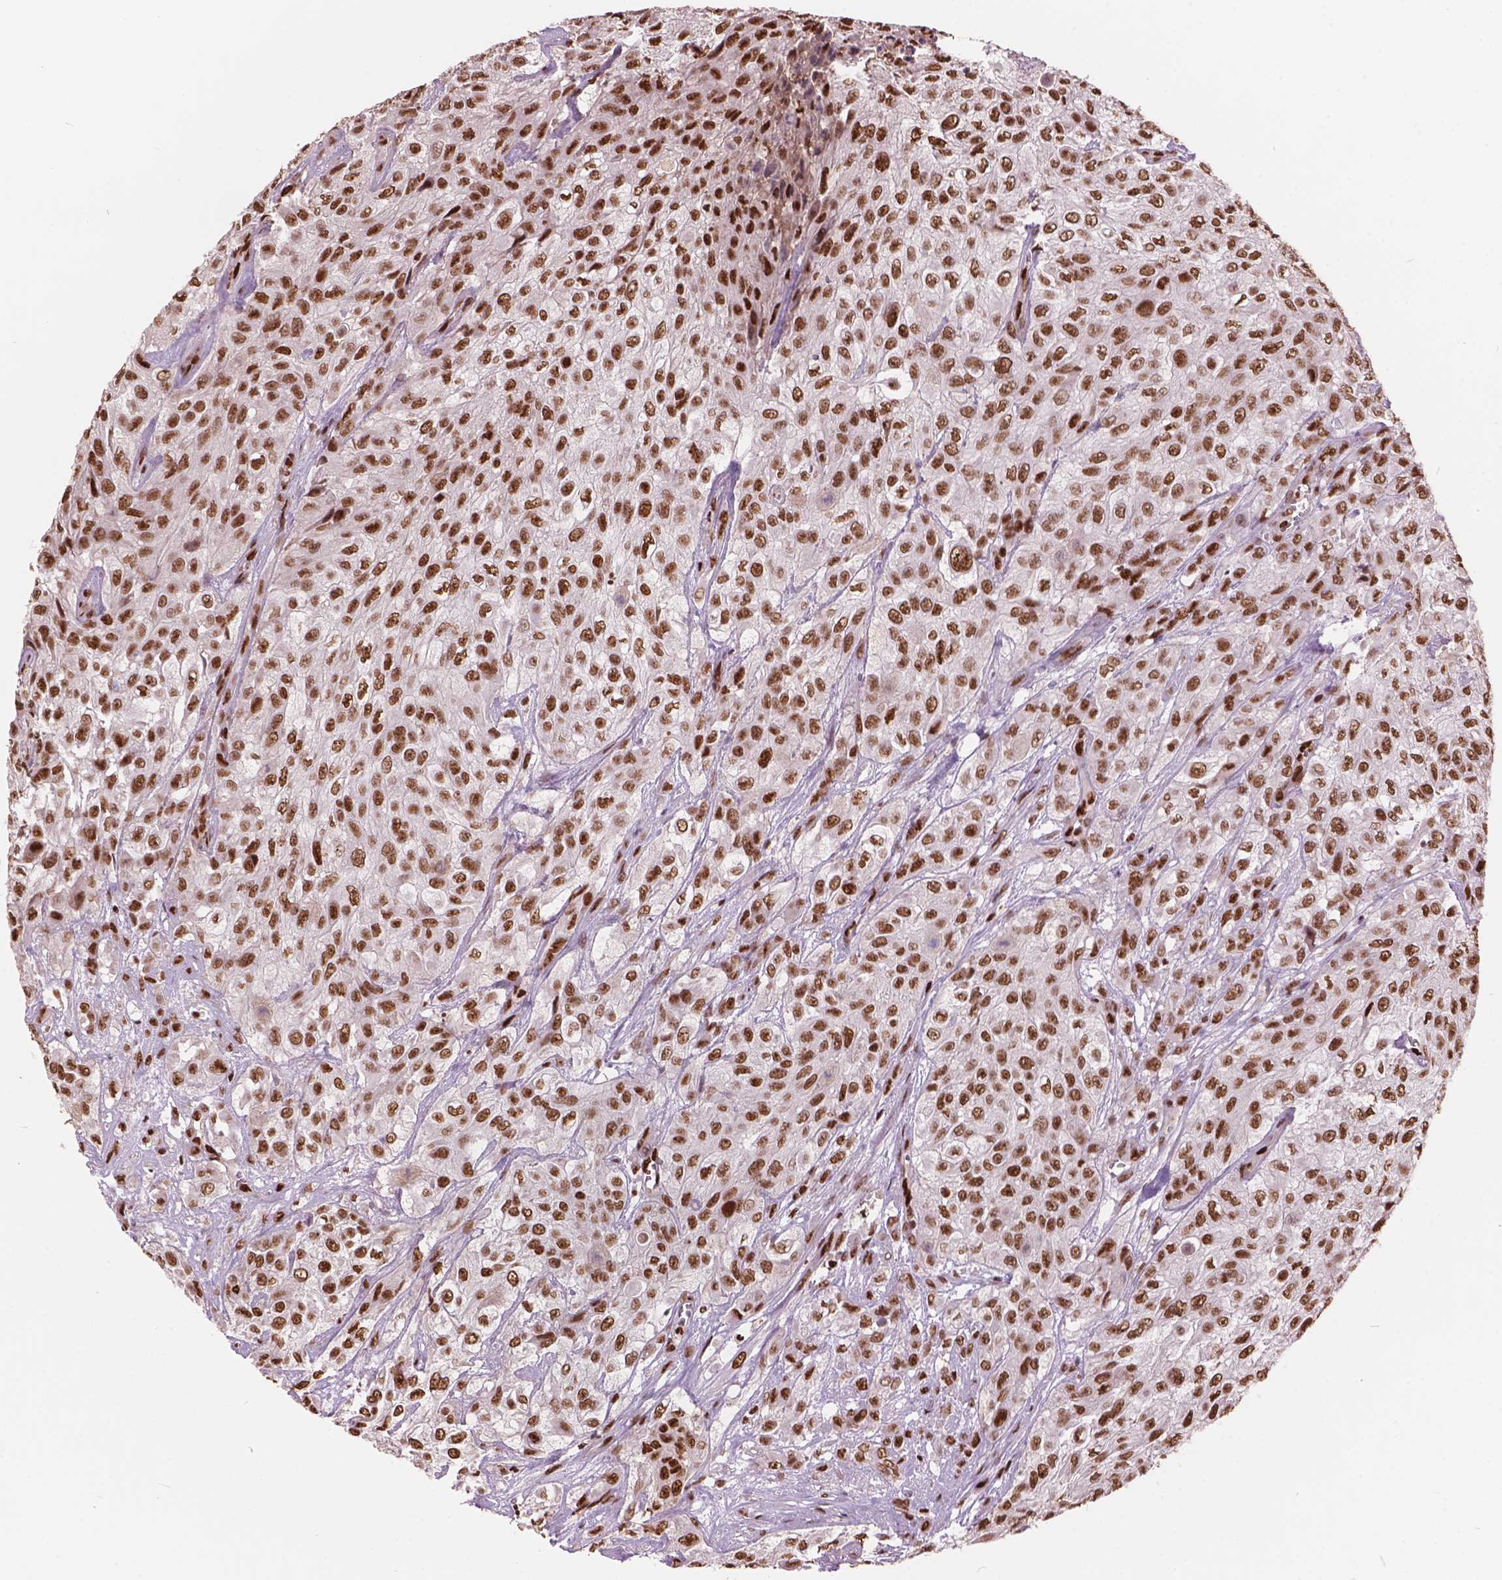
{"staining": {"intensity": "strong", "quantity": ">75%", "location": "nuclear"}, "tissue": "urothelial cancer", "cell_type": "Tumor cells", "image_type": "cancer", "snomed": [{"axis": "morphology", "description": "Urothelial carcinoma, High grade"}, {"axis": "topography", "description": "Urinary bladder"}], "caption": "Urothelial carcinoma (high-grade) was stained to show a protein in brown. There is high levels of strong nuclear staining in about >75% of tumor cells. The staining is performed using DAB brown chromogen to label protein expression. The nuclei are counter-stained blue using hematoxylin.", "gene": "ANP32B", "patient": {"sex": "male", "age": 57}}